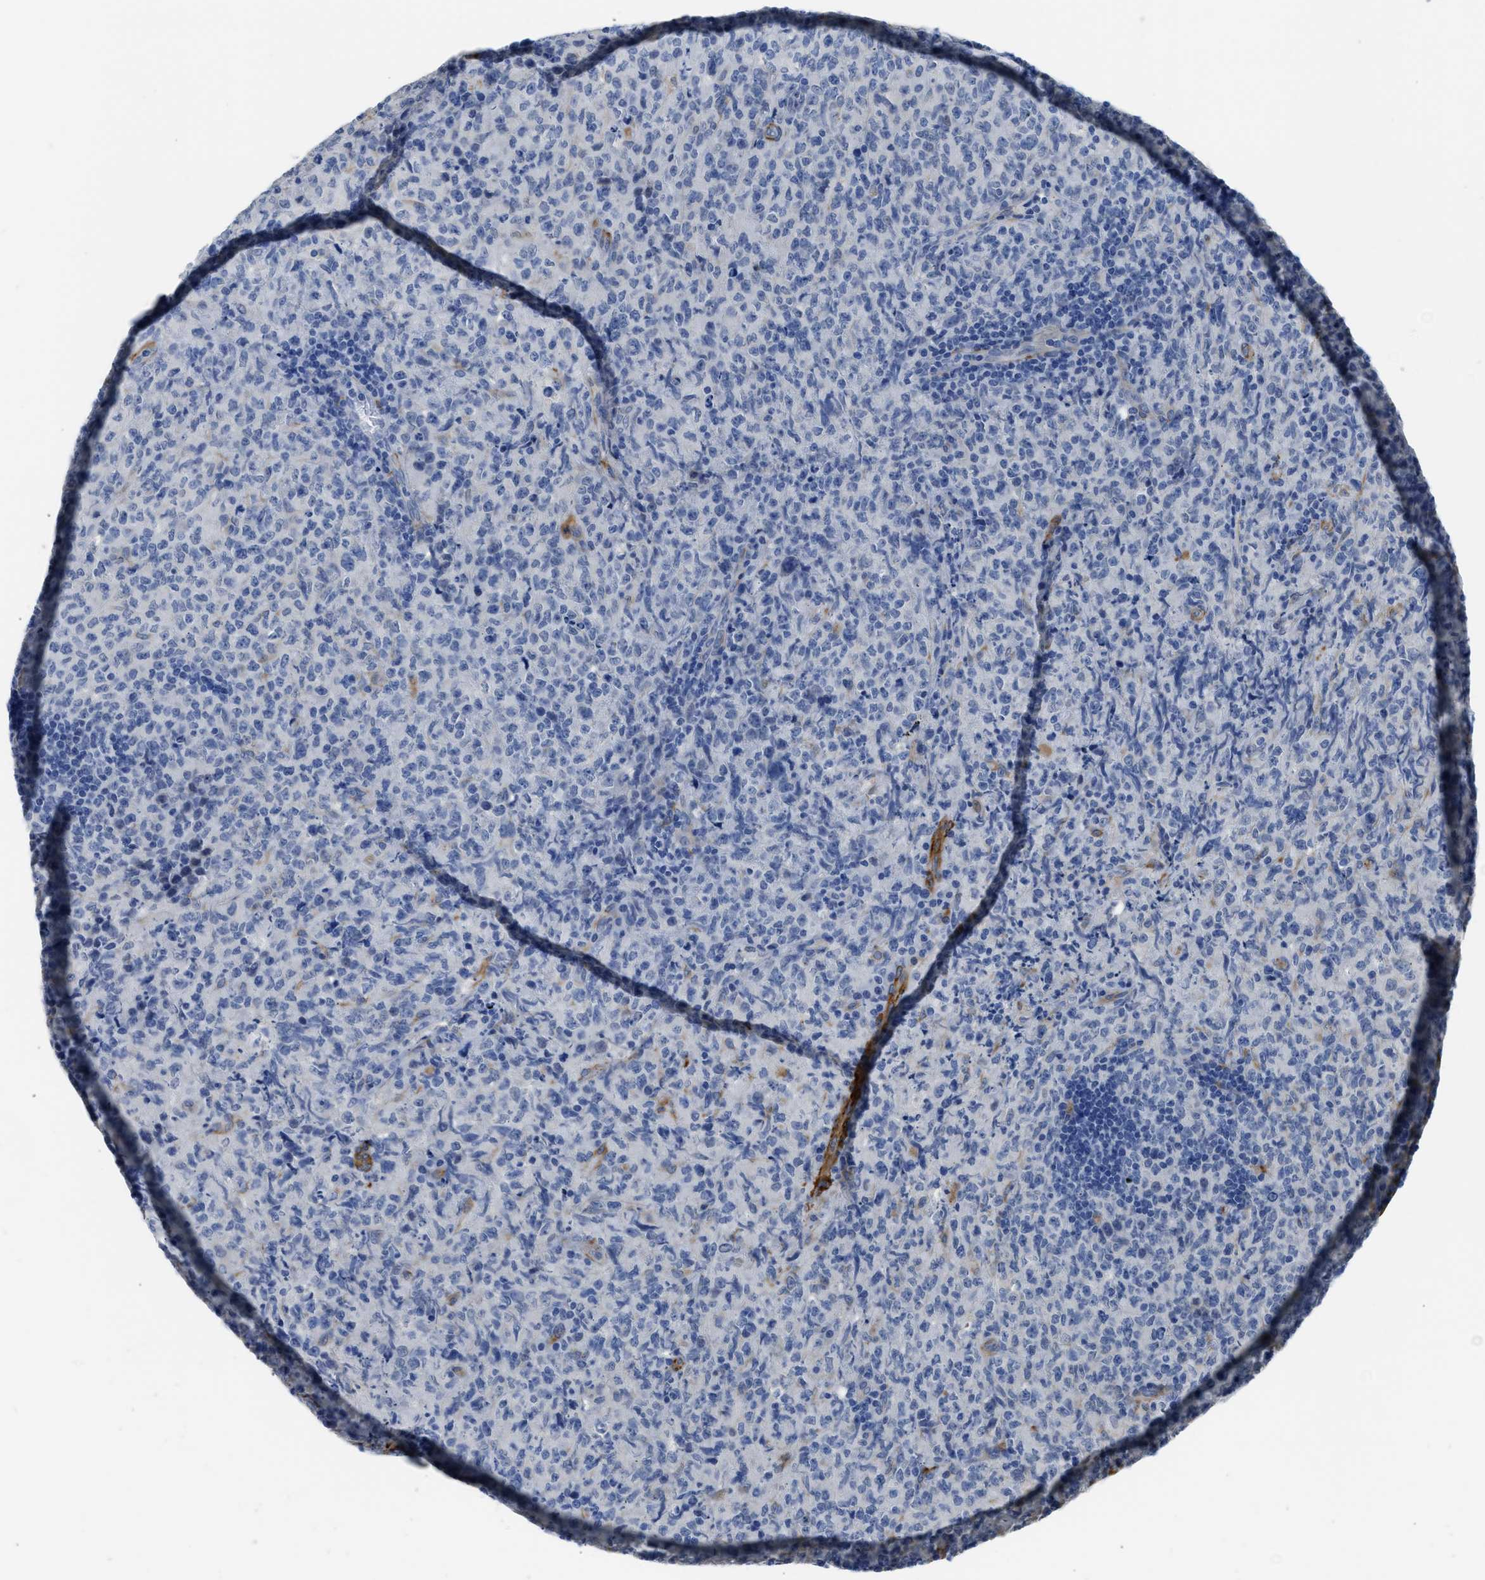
{"staining": {"intensity": "negative", "quantity": "none", "location": "none"}, "tissue": "lymphoma", "cell_type": "Tumor cells", "image_type": "cancer", "snomed": [{"axis": "morphology", "description": "Malignant lymphoma, non-Hodgkin's type, High grade"}, {"axis": "topography", "description": "Tonsil"}], "caption": "Immunohistochemistry histopathology image of neoplastic tissue: high-grade malignant lymphoma, non-Hodgkin's type stained with DAB exhibits no significant protein staining in tumor cells.", "gene": "ZSWIM5", "patient": {"sex": "female", "age": 36}}